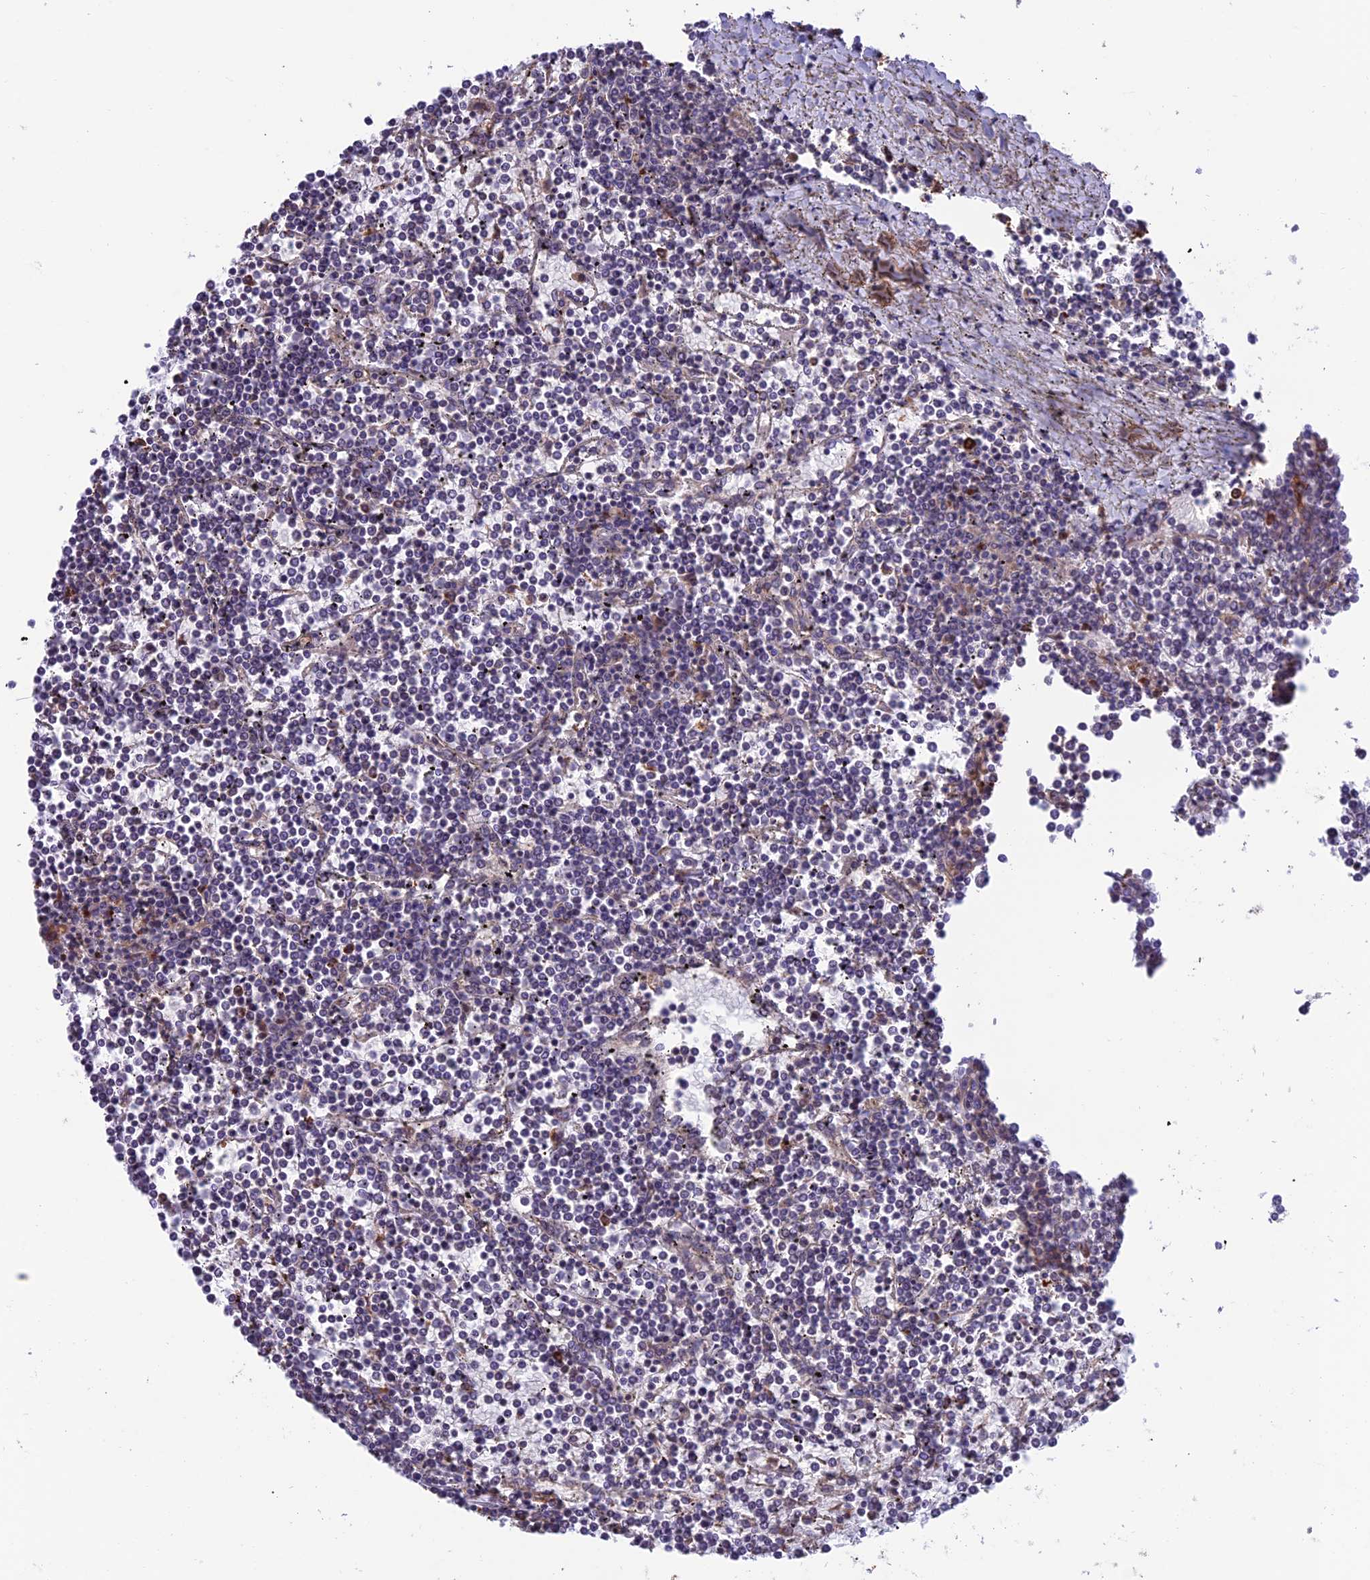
{"staining": {"intensity": "negative", "quantity": "none", "location": "none"}, "tissue": "lymphoma", "cell_type": "Tumor cells", "image_type": "cancer", "snomed": [{"axis": "morphology", "description": "Malignant lymphoma, non-Hodgkin's type, Low grade"}, {"axis": "topography", "description": "Spleen"}], "caption": "Human lymphoma stained for a protein using immunohistochemistry (IHC) shows no expression in tumor cells.", "gene": "ARHGEF18", "patient": {"sex": "female", "age": 19}}